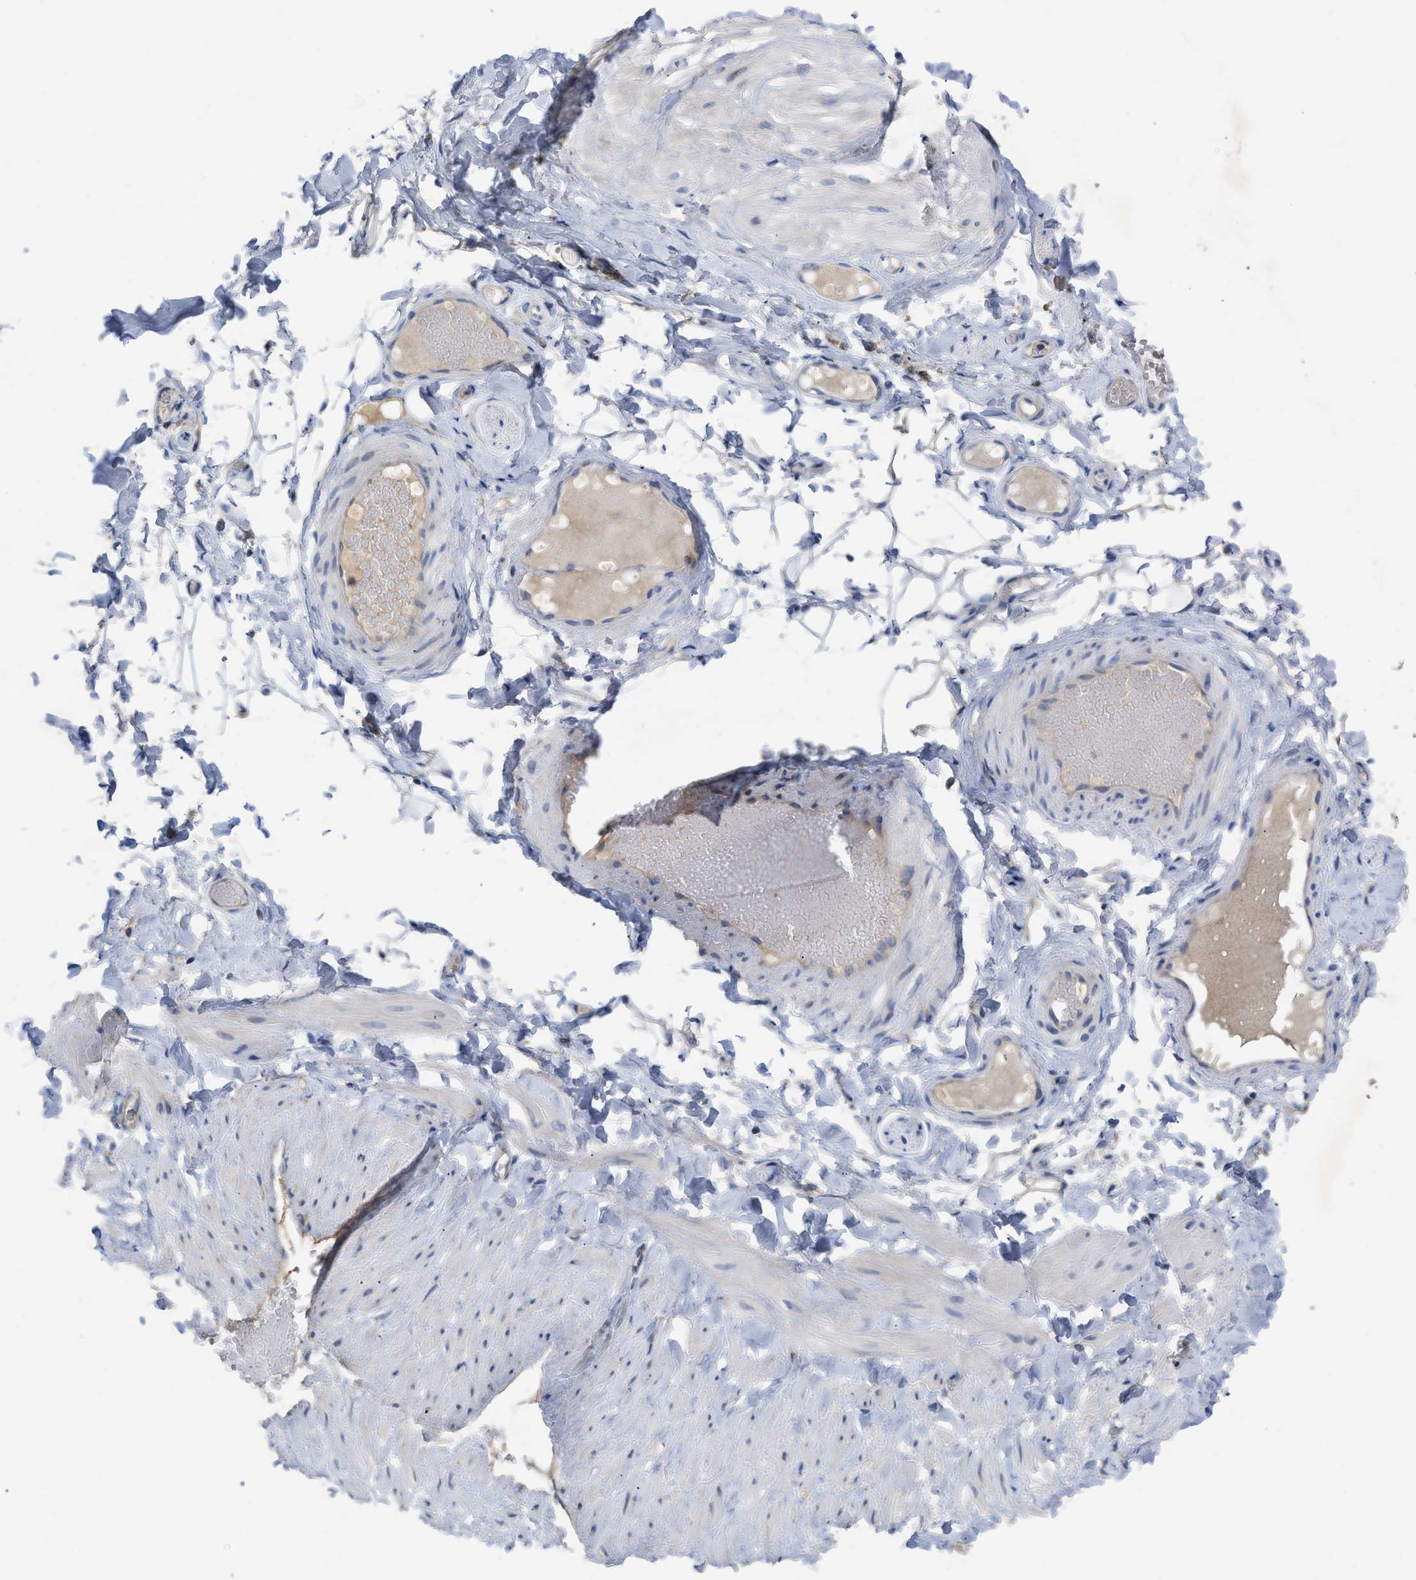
{"staining": {"intensity": "negative", "quantity": "none", "location": "none"}, "tissue": "adipose tissue", "cell_type": "Adipocytes", "image_type": "normal", "snomed": [{"axis": "morphology", "description": "Normal tissue, NOS"}, {"axis": "topography", "description": "Adipose tissue"}, {"axis": "topography", "description": "Vascular tissue"}, {"axis": "topography", "description": "Peripheral nerve tissue"}], "caption": "Adipocytes are negative for brown protein staining in benign adipose tissue. (DAB (3,3'-diaminobenzidine) immunohistochemistry (IHC) visualized using brightfield microscopy, high magnification).", "gene": "TMEM131", "patient": {"sex": "male", "age": 25}}